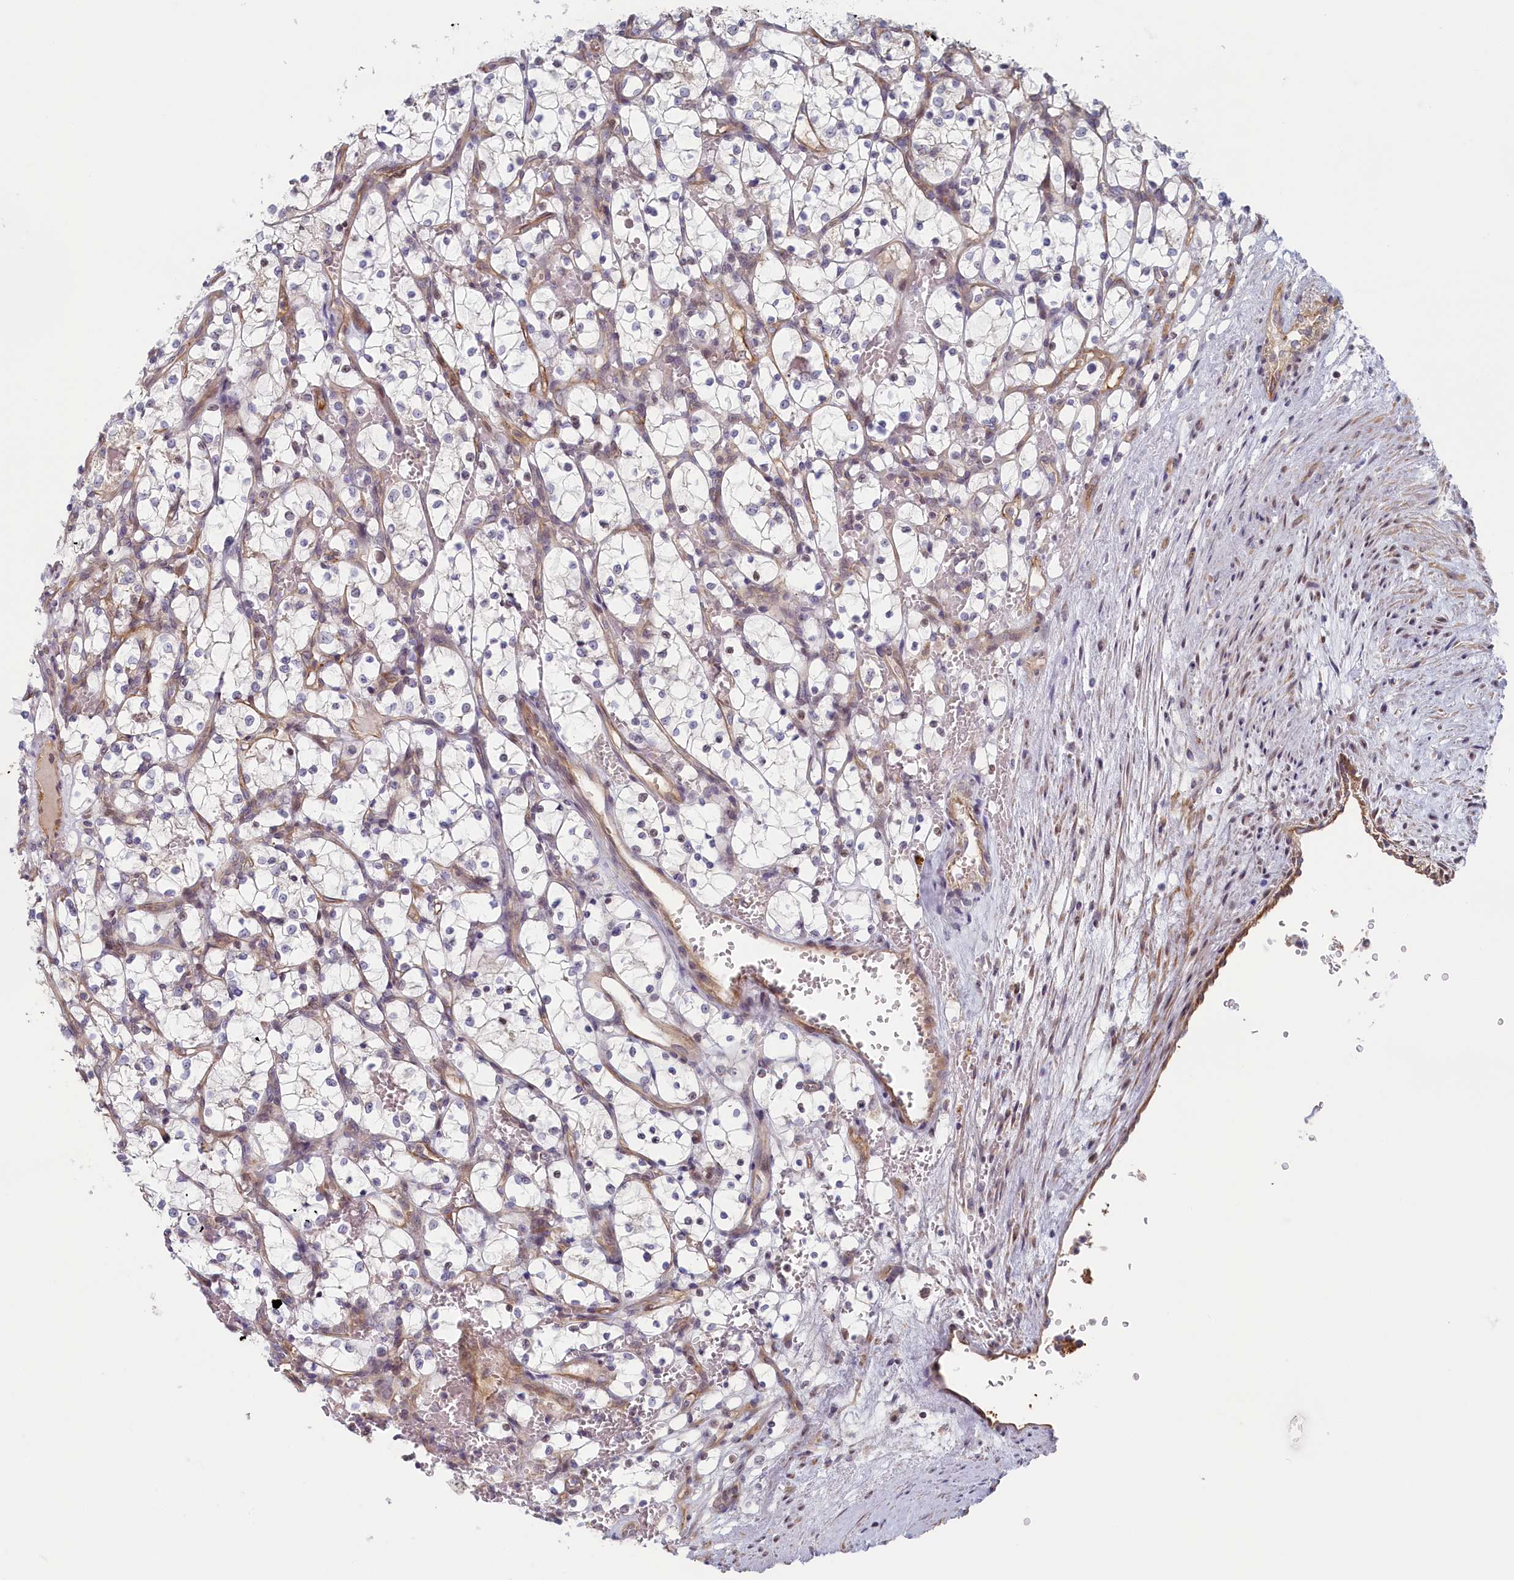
{"staining": {"intensity": "negative", "quantity": "none", "location": "none"}, "tissue": "renal cancer", "cell_type": "Tumor cells", "image_type": "cancer", "snomed": [{"axis": "morphology", "description": "Adenocarcinoma, NOS"}, {"axis": "topography", "description": "Kidney"}], "caption": "Adenocarcinoma (renal) was stained to show a protein in brown. There is no significant expression in tumor cells. Nuclei are stained in blue.", "gene": "INTS4", "patient": {"sex": "female", "age": 69}}